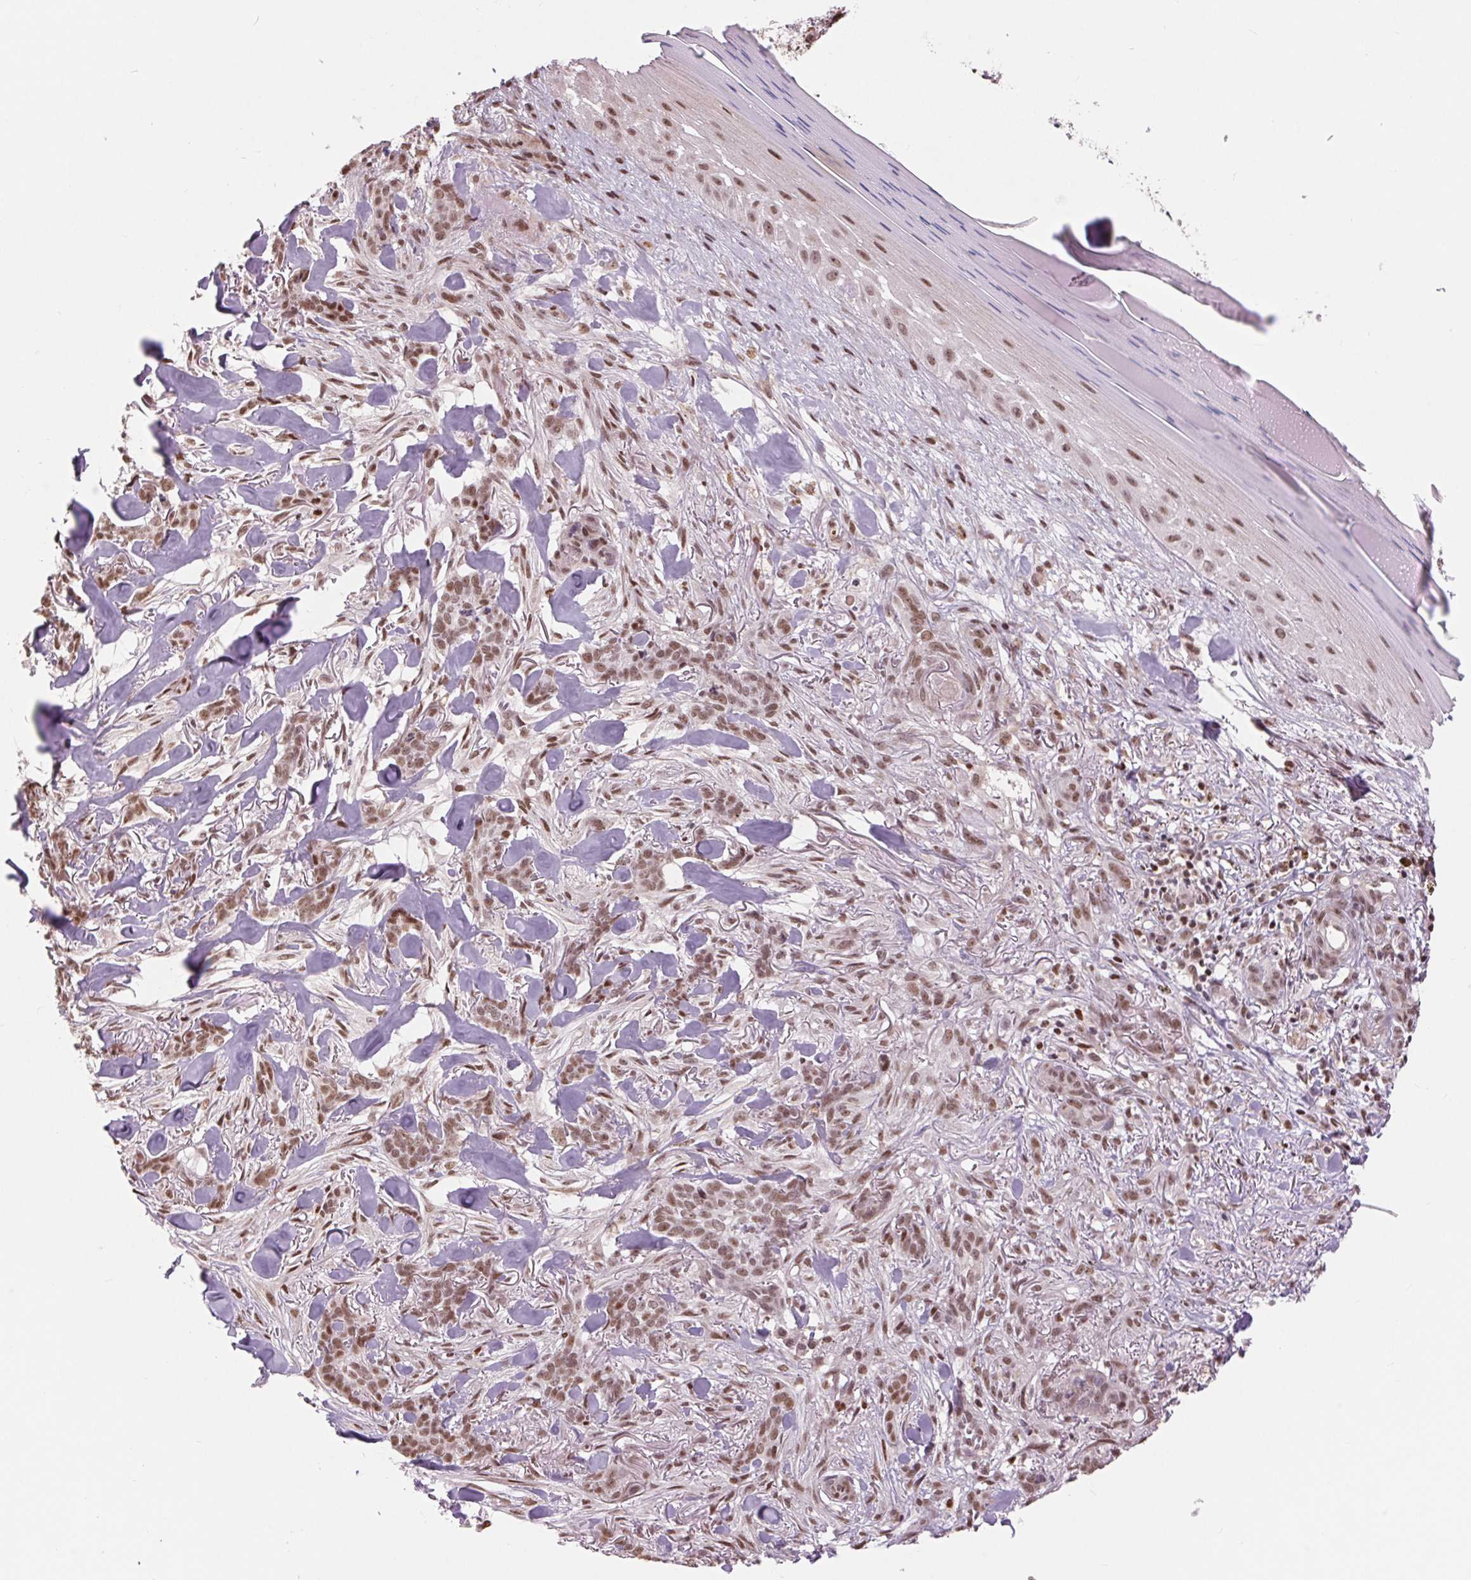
{"staining": {"intensity": "moderate", "quantity": ">75%", "location": "nuclear"}, "tissue": "skin cancer", "cell_type": "Tumor cells", "image_type": "cancer", "snomed": [{"axis": "morphology", "description": "Basal cell carcinoma"}, {"axis": "topography", "description": "Skin"}], "caption": "Brown immunohistochemical staining in human skin cancer (basal cell carcinoma) reveals moderate nuclear expression in about >75% of tumor cells.", "gene": "RAD23A", "patient": {"sex": "female", "age": 61}}